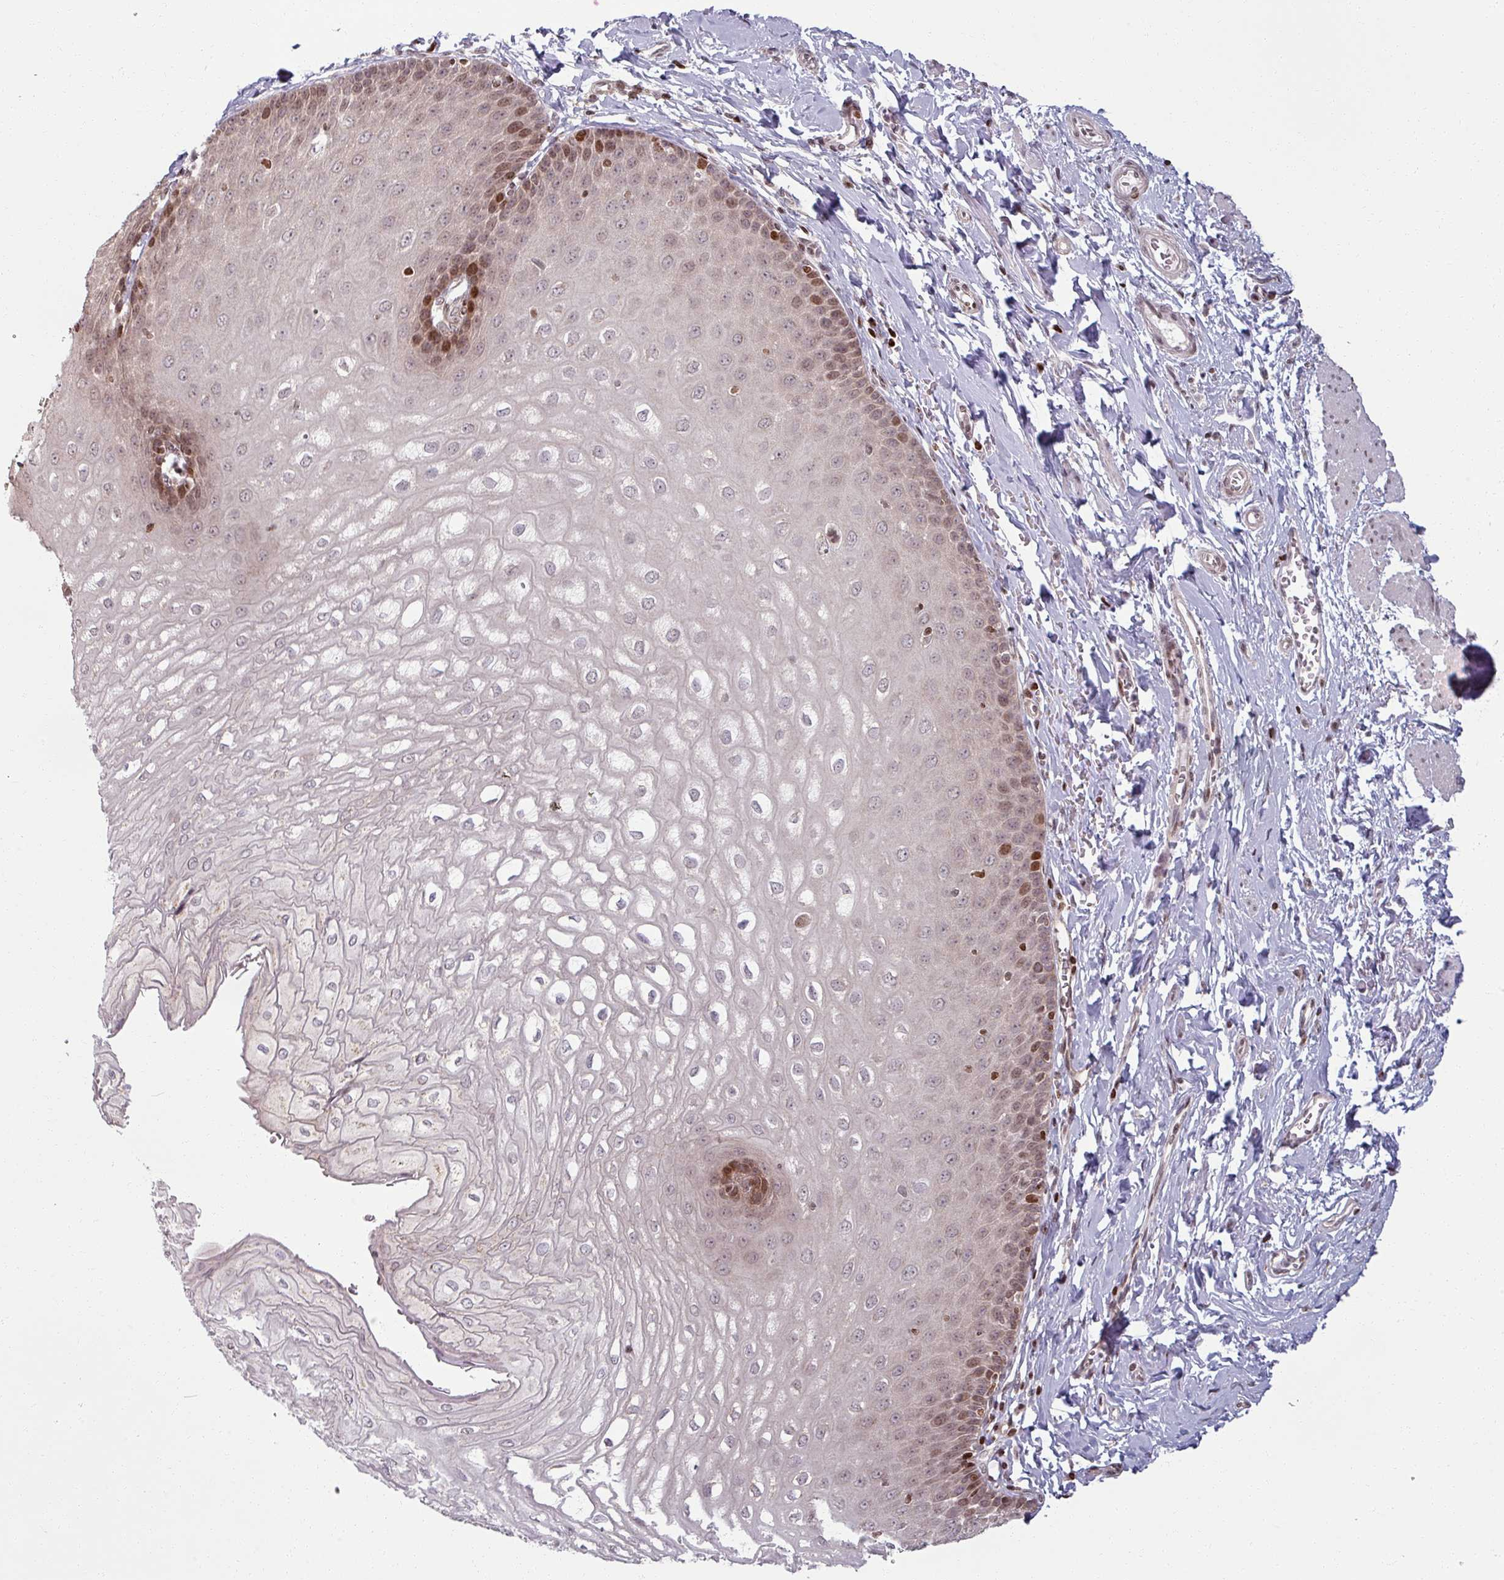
{"staining": {"intensity": "moderate", "quantity": "<25%", "location": "nuclear"}, "tissue": "esophagus", "cell_type": "Squamous epithelial cells", "image_type": "normal", "snomed": [{"axis": "morphology", "description": "Normal tissue, NOS"}, {"axis": "topography", "description": "Esophagus"}], "caption": "An image of human esophagus stained for a protein exhibits moderate nuclear brown staining in squamous epithelial cells.", "gene": "NCOR1", "patient": {"sex": "male", "age": 70}}